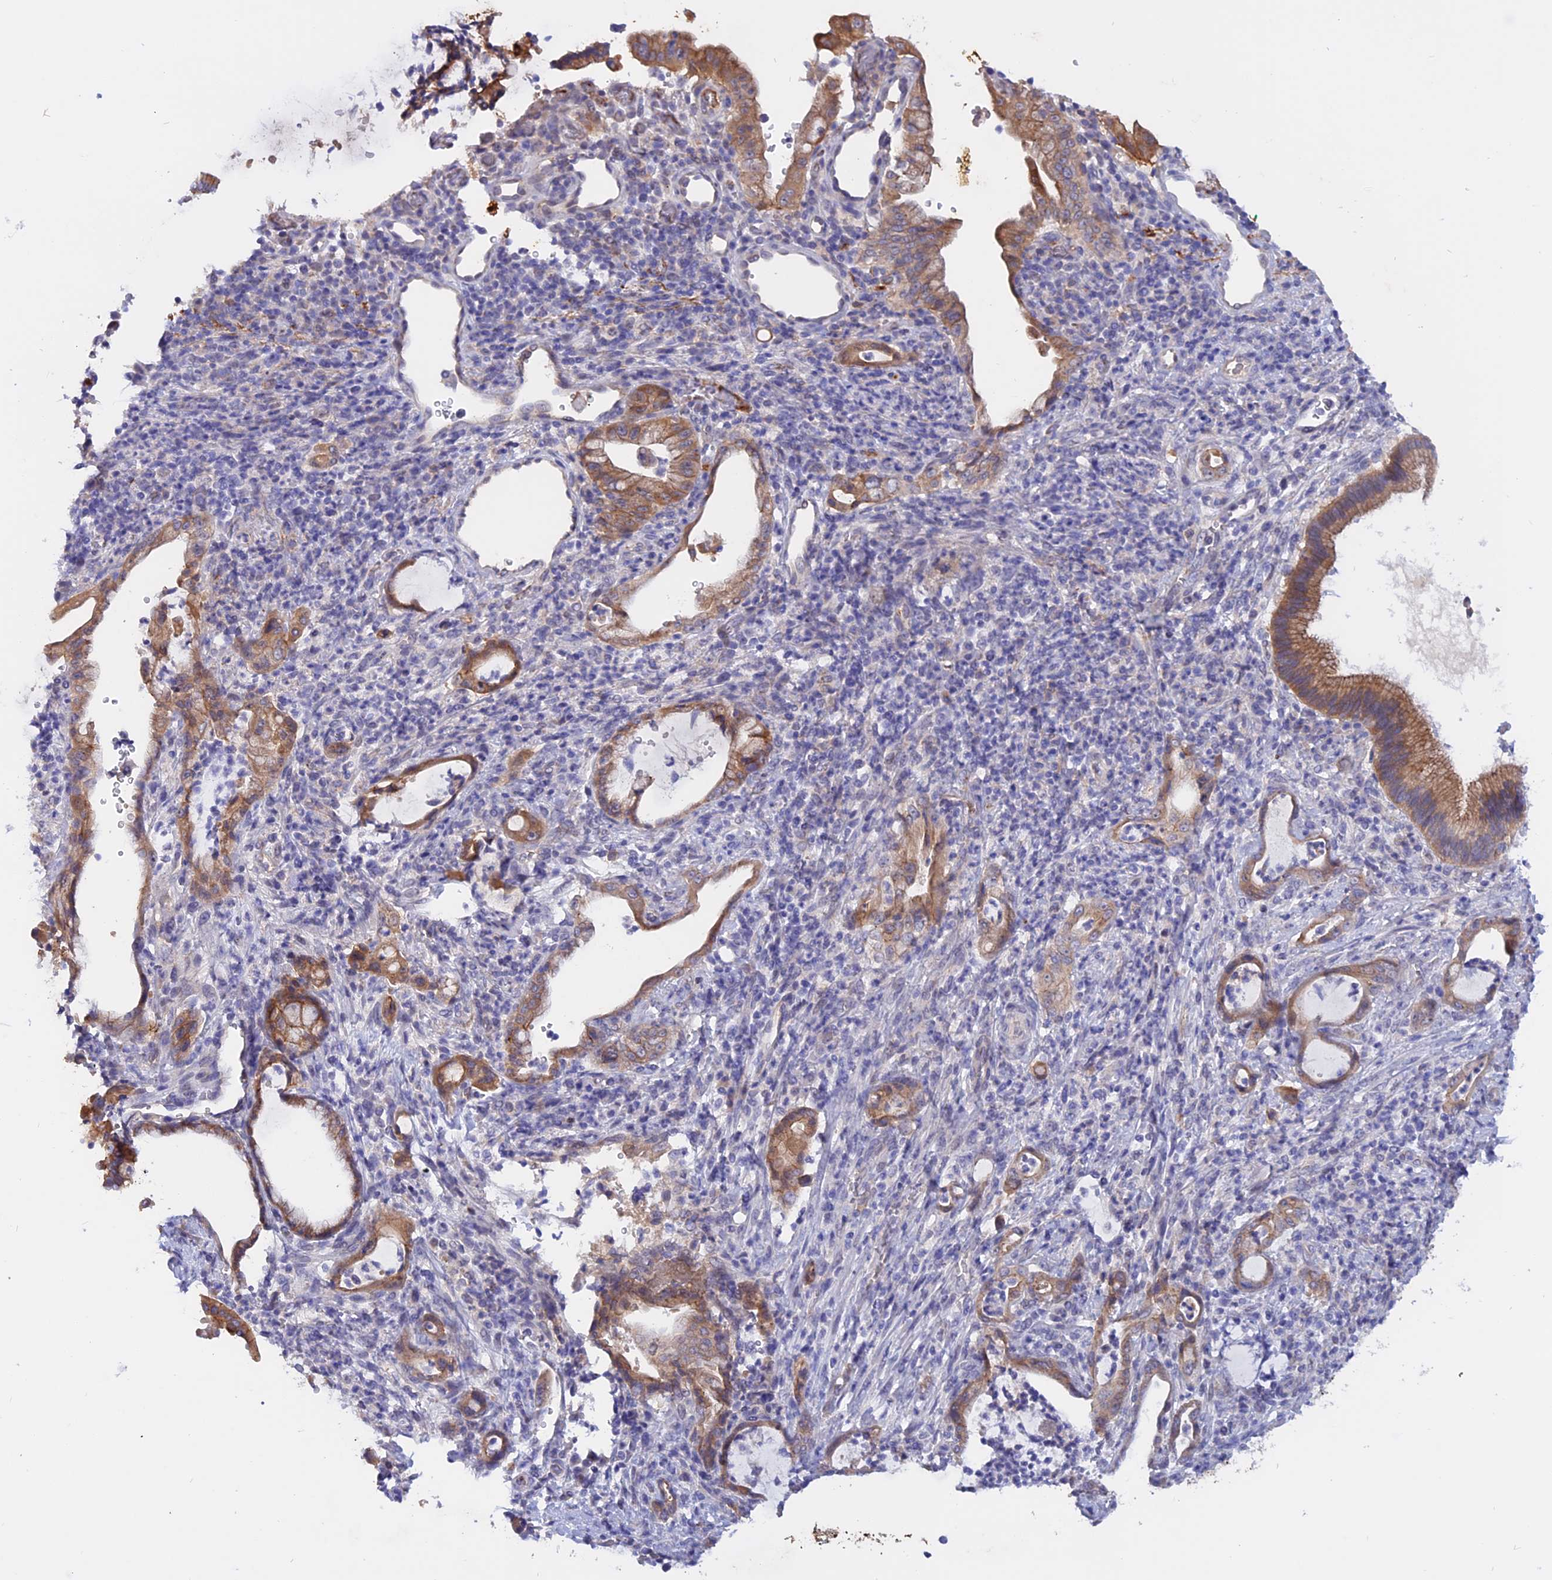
{"staining": {"intensity": "moderate", "quantity": ">75%", "location": "cytoplasmic/membranous"}, "tissue": "pancreatic cancer", "cell_type": "Tumor cells", "image_type": "cancer", "snomed": [{"axis": "morphology", "description": "Normal tissue, NOS"}, {"axis": "morphology", "description": "Adenocarcinoma, NOS"}, {"axis": "topography", "description": "Pancreas"}], "caption": "The photomicrograph shows a brown stain indicating the presence of a protein in the cytoplasmic/membranous of tumor cells in pancreatic cancer. (Stains: DAB (3,3'-diaminobenzidine) in brown, nuclei in blue, Microscopy: brightfield microscopy at high magnification).", "gene": "GK5", "patient": {"sex": "female", "age": 55}}